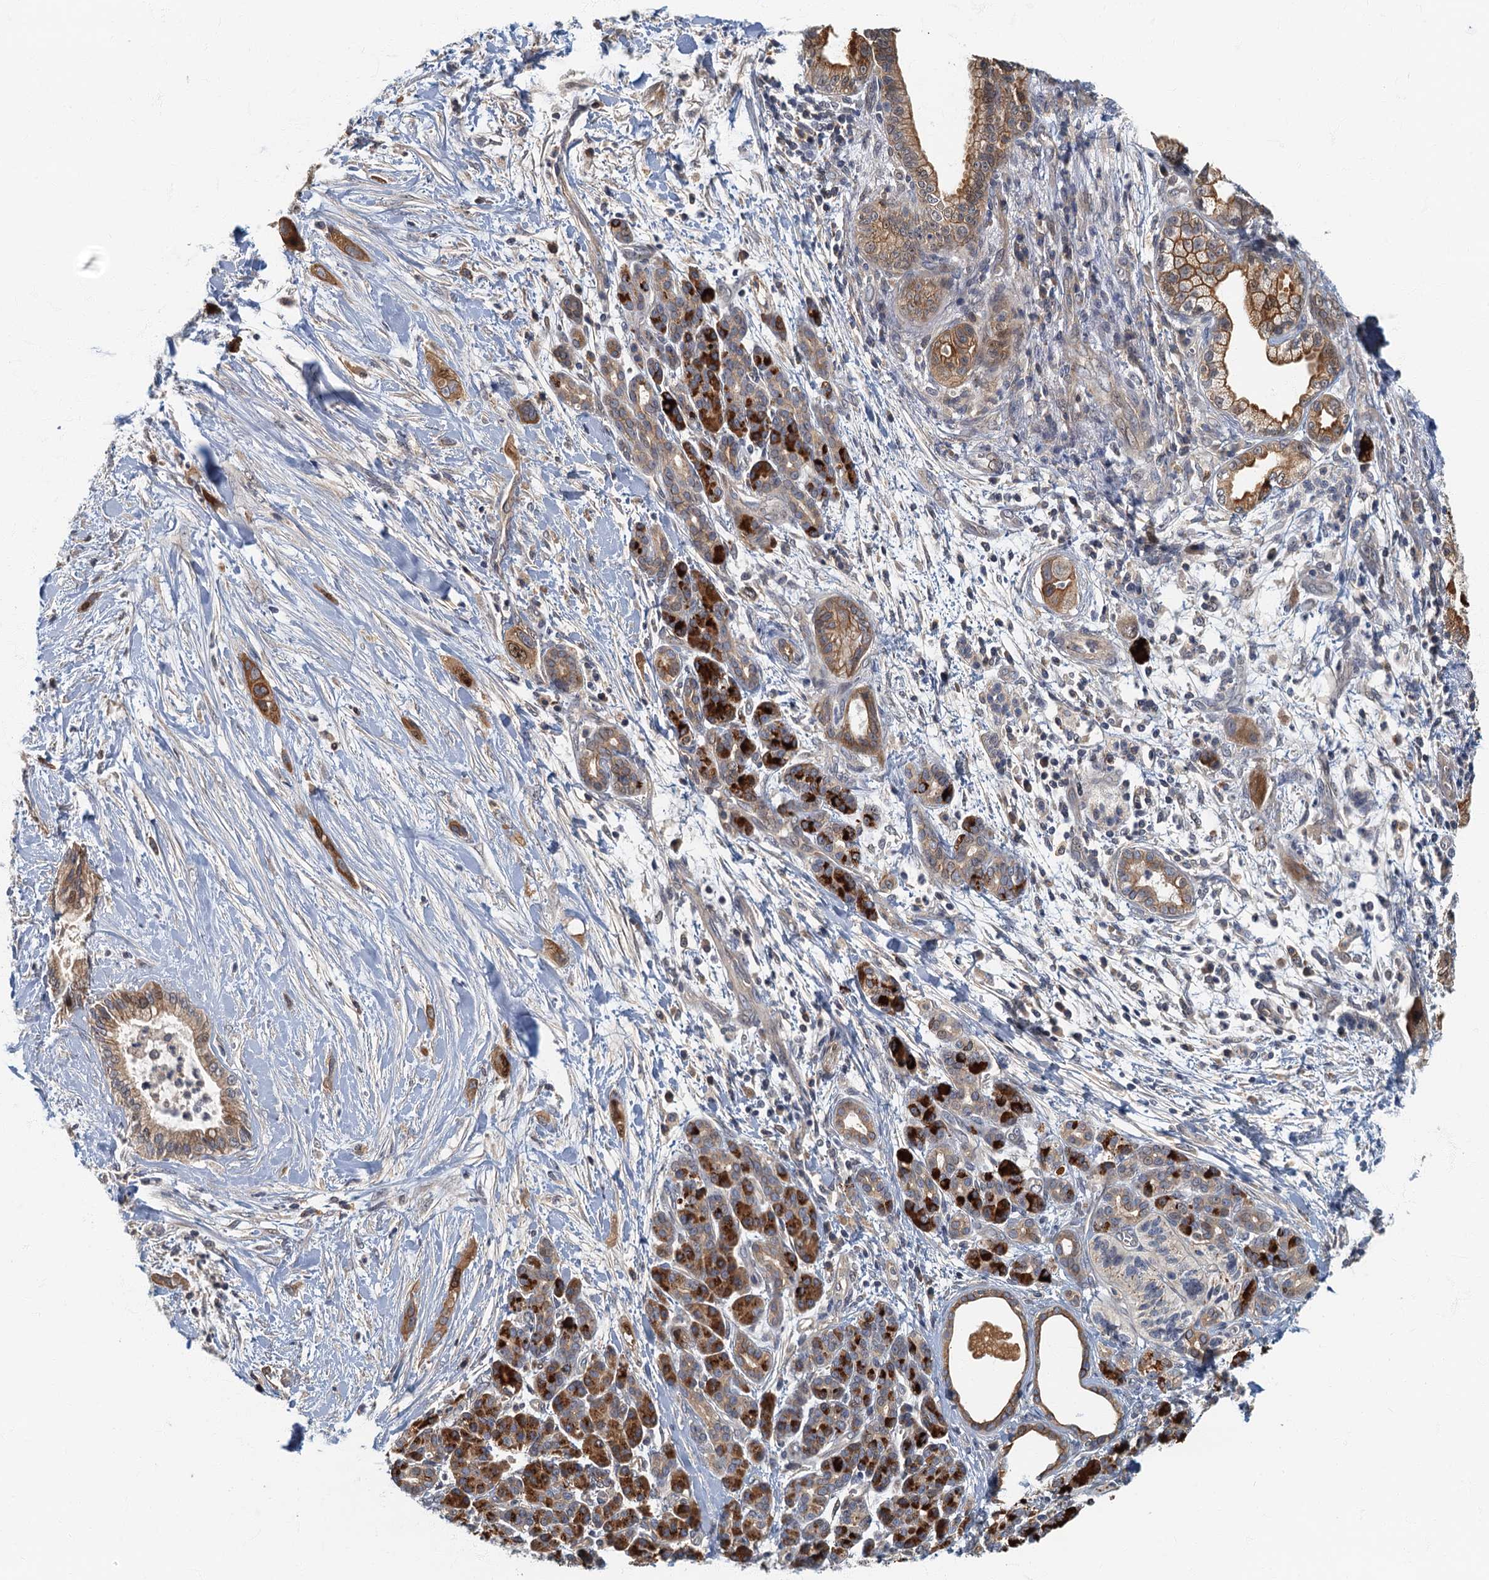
{"staining": {"intensity": "moderate", "quantity": ">75%", "location": "cytoplasmic/membranous"}, "tissue": "pancreatic cancer", "cell_type": "Tumor cells", "image_type": "cancer", "snomed": [{"axis": "morphology", "description": "Adenocarcinoma, NOS"}, {"axis": "topography", "description": "Pancreas"}], "caption": "This photomicrograph exhibits adenocarcinoma (pancreatic) stained with IHC to label a protein in brown. The cytoplasmic/membranous of tumor cells show moderate positivity for the protein. Nuclei are counter-stained blue.", "gene": "CKAP2L", "patient": {"sex": "male", "age": 59}}